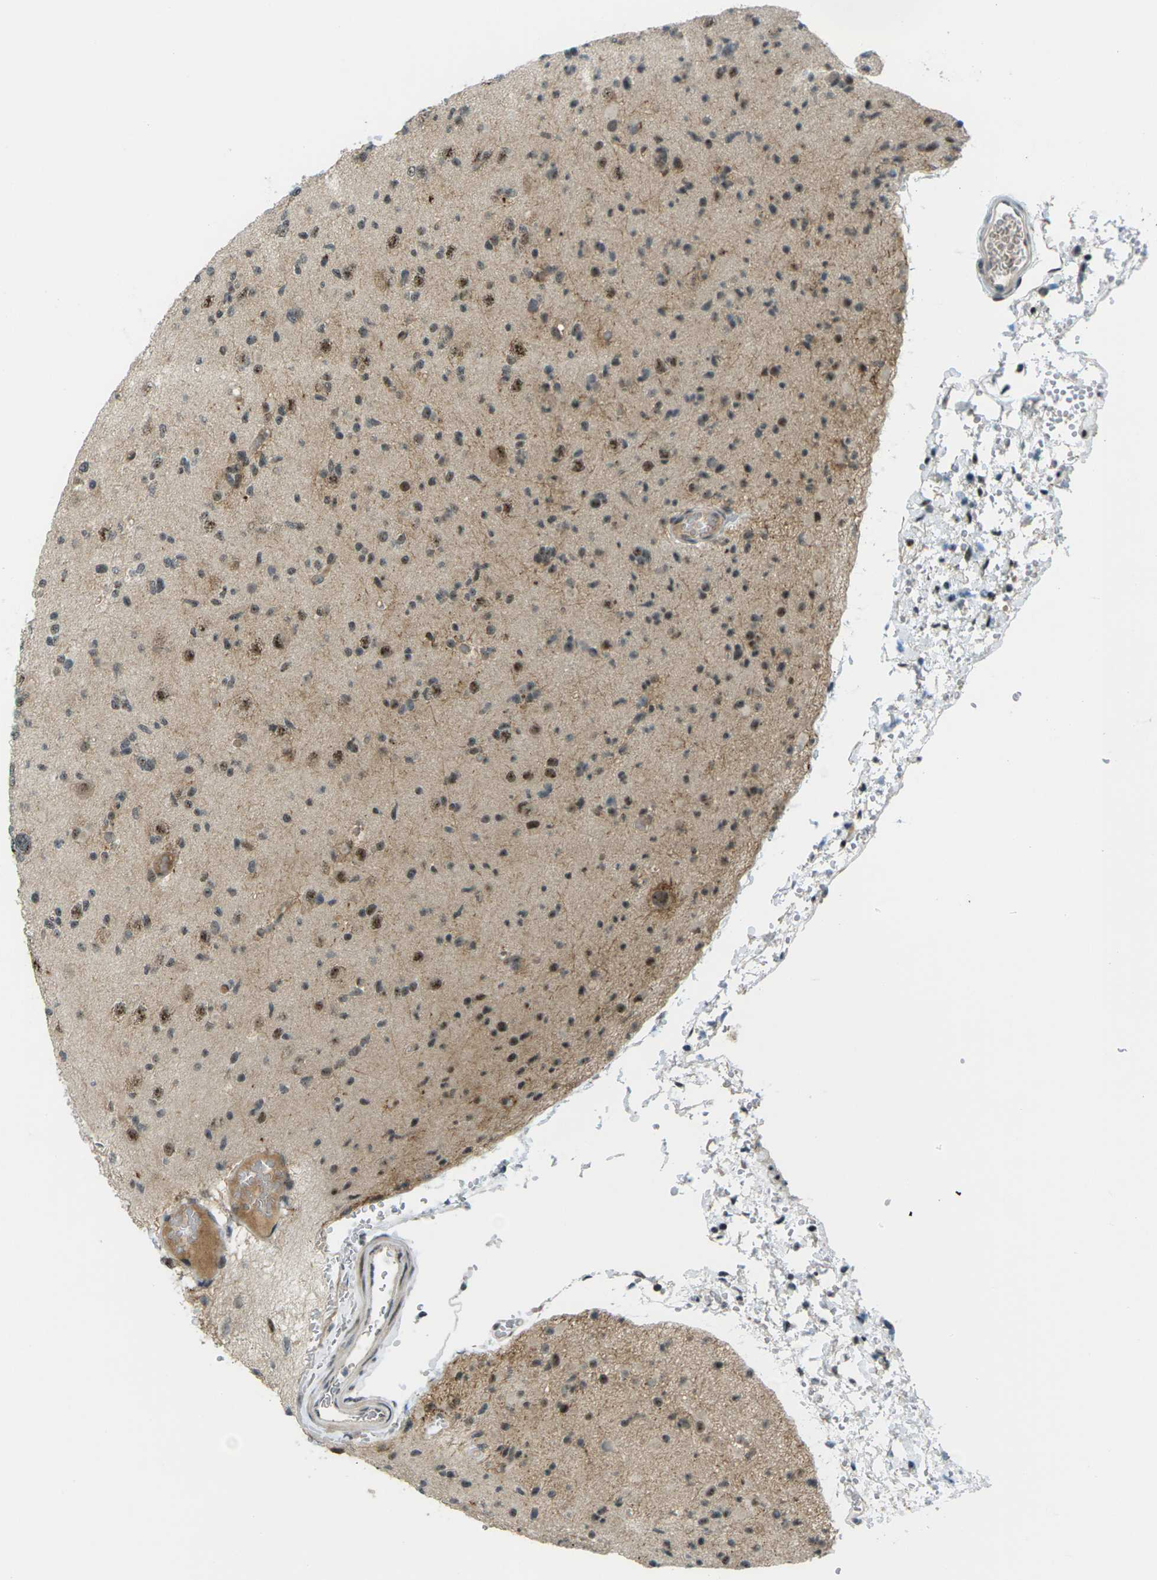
{"staining": {"intensity": "moderate", "quantity": ">75%", "location": "cytoplasmic/membranous,nuclear"}, "tissue": "glioma", "cell_type": "Tumor cells", "image_type": "cancer", "snomed": [{"axis": "morphology", "description": "Glioma, malignant, Low grade"}, {"axis": "topography", "description": "Brain"}], "caption": "This is a photomicrograph of IHC staining of glioma, which shows moderate expression in the cytoplasmic/membranous and nuclear of tumor cells.", "gene": "UBE2S", "patient": {"sex": "female", "age": 22}}